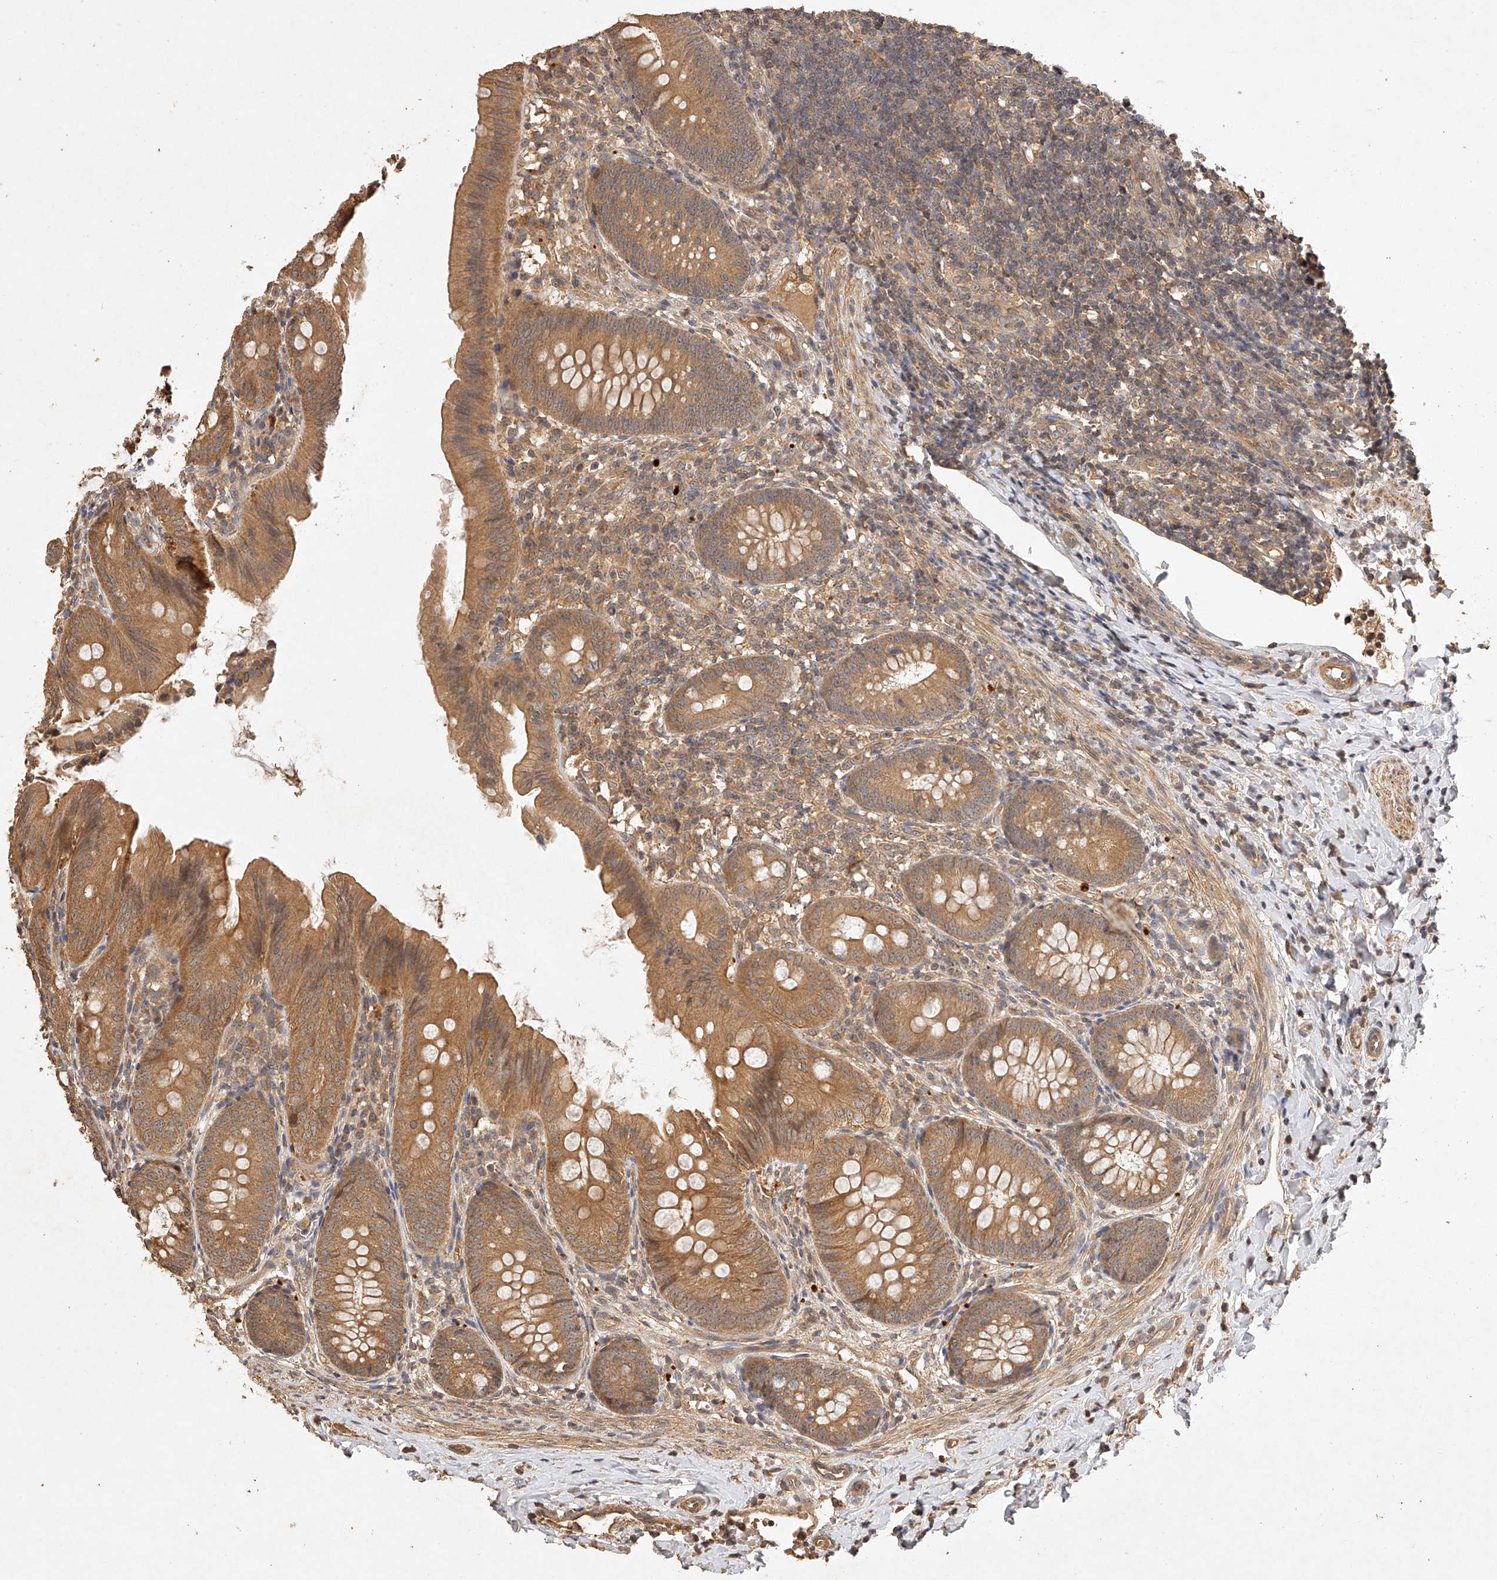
{"staining": {"intensity": "moderate", "quantity": ">75%", "location": "cytoplasmic/membranous"}, "tissue": "appendix", "cell_type": "Glandular cells", "image_type": "normal", "snomed": [{"axis": "morphology", "description": "Normal tissue, NOS"}, {"axis": "topography", "description": "Appendix"}], "caption": "Immunohistochemical staining of normal human appendix displays moderate cytoplasmic/membranous protein expression in approximately >75% of glandular cells.", "gene": "NSMAF", "patient": {"sex": "male", "age": 1}}